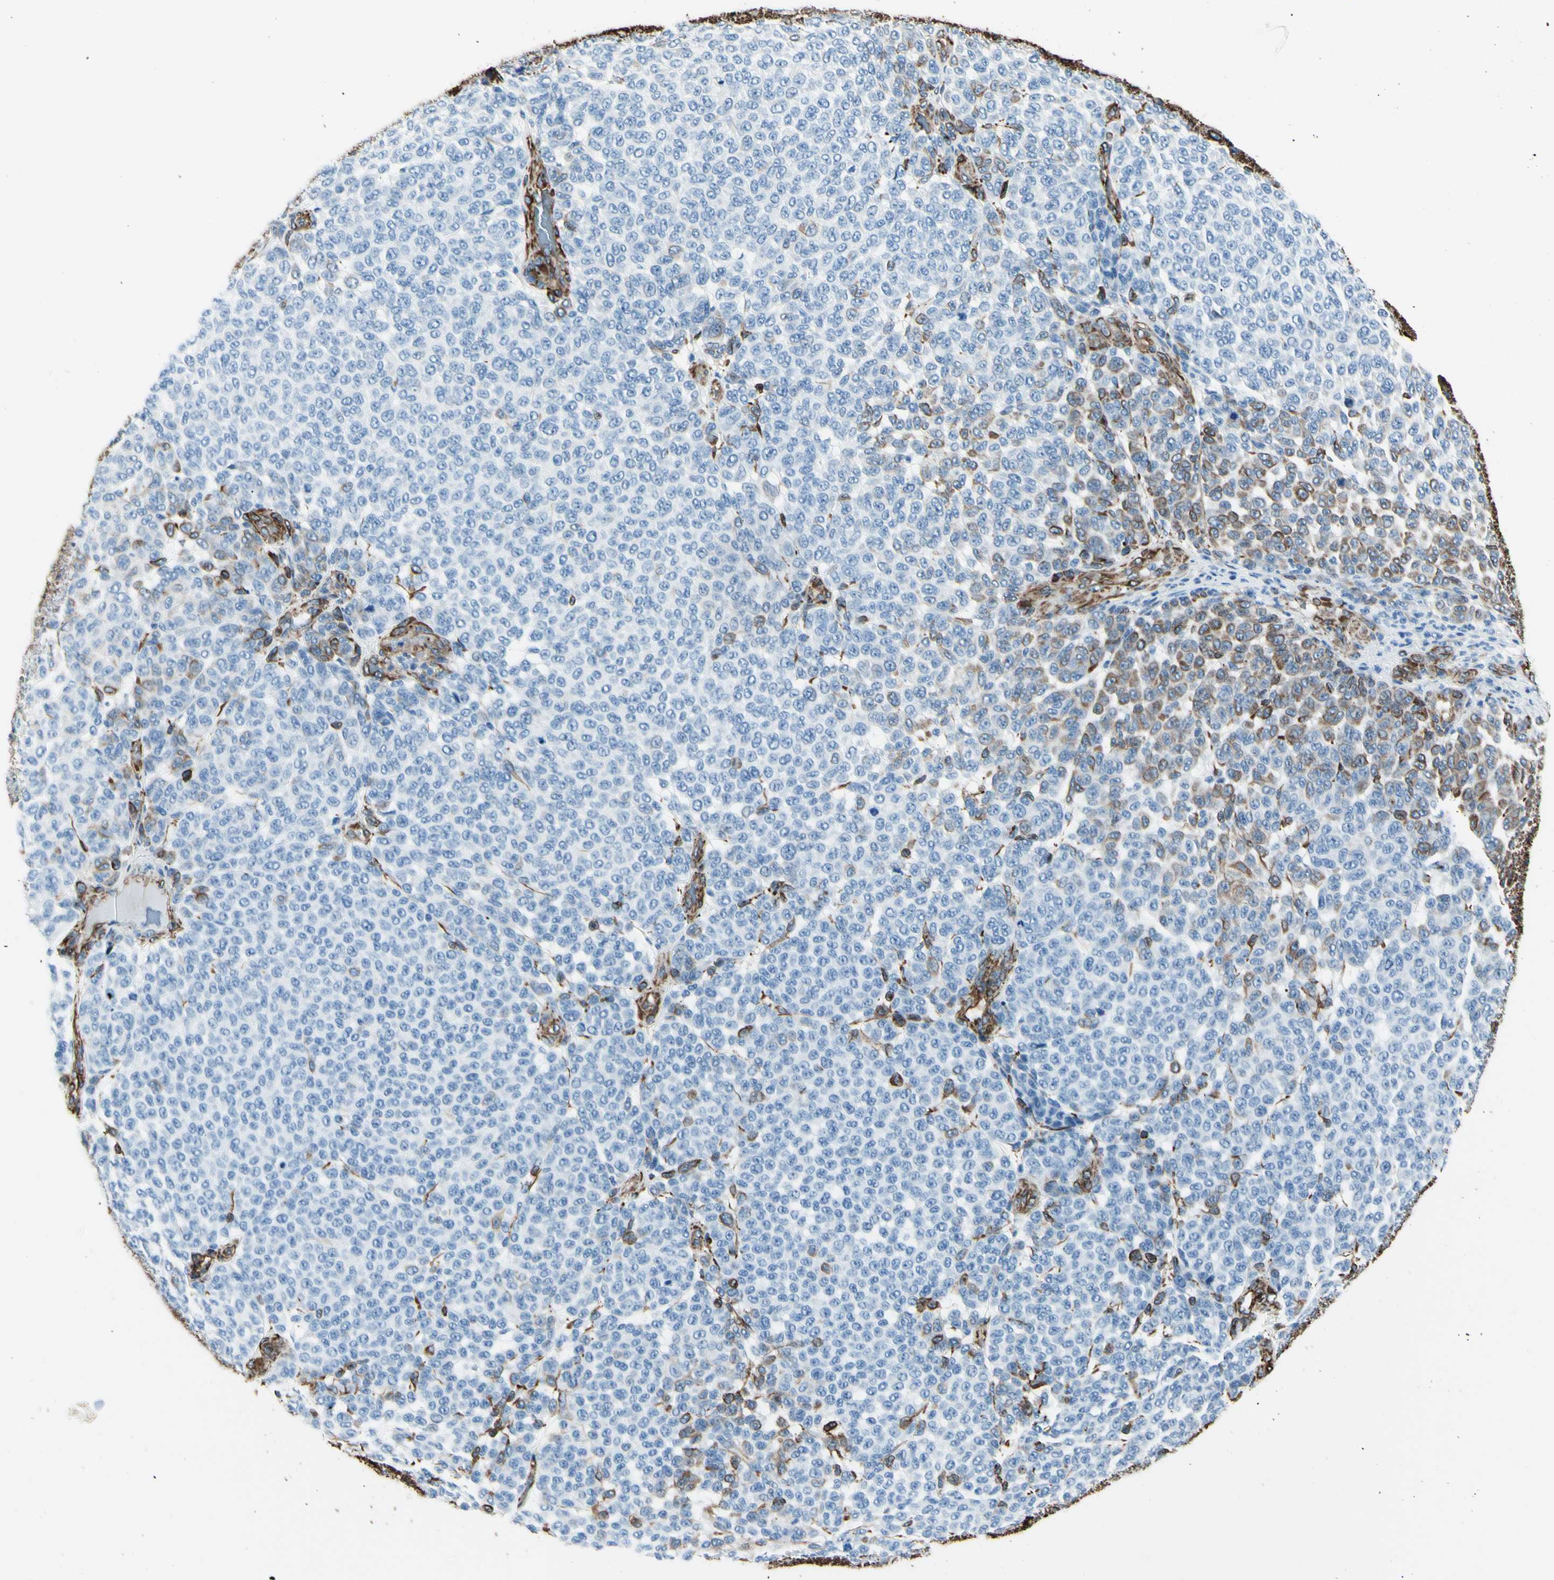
{"staining": {"intensity": "negative", "quantity": "none", "location": "none"}, "tissue": "melanoma", "cell_type": "Tumor cells", "image_type": "cancer", "snomed": [{"axis": "morphology", "description": "Malignant melanoma, NOS"}, {"axis": "topography", "description": "Skin"}], "caption": "High magnification brightfield microscopy of malignant melanoma stained with DAB (brown) and counterstained with hematoxylin (blue): tumor cells show no significant staining.", "gene": "PTH2R", "patient": {"sex": "male", "age": 59}}